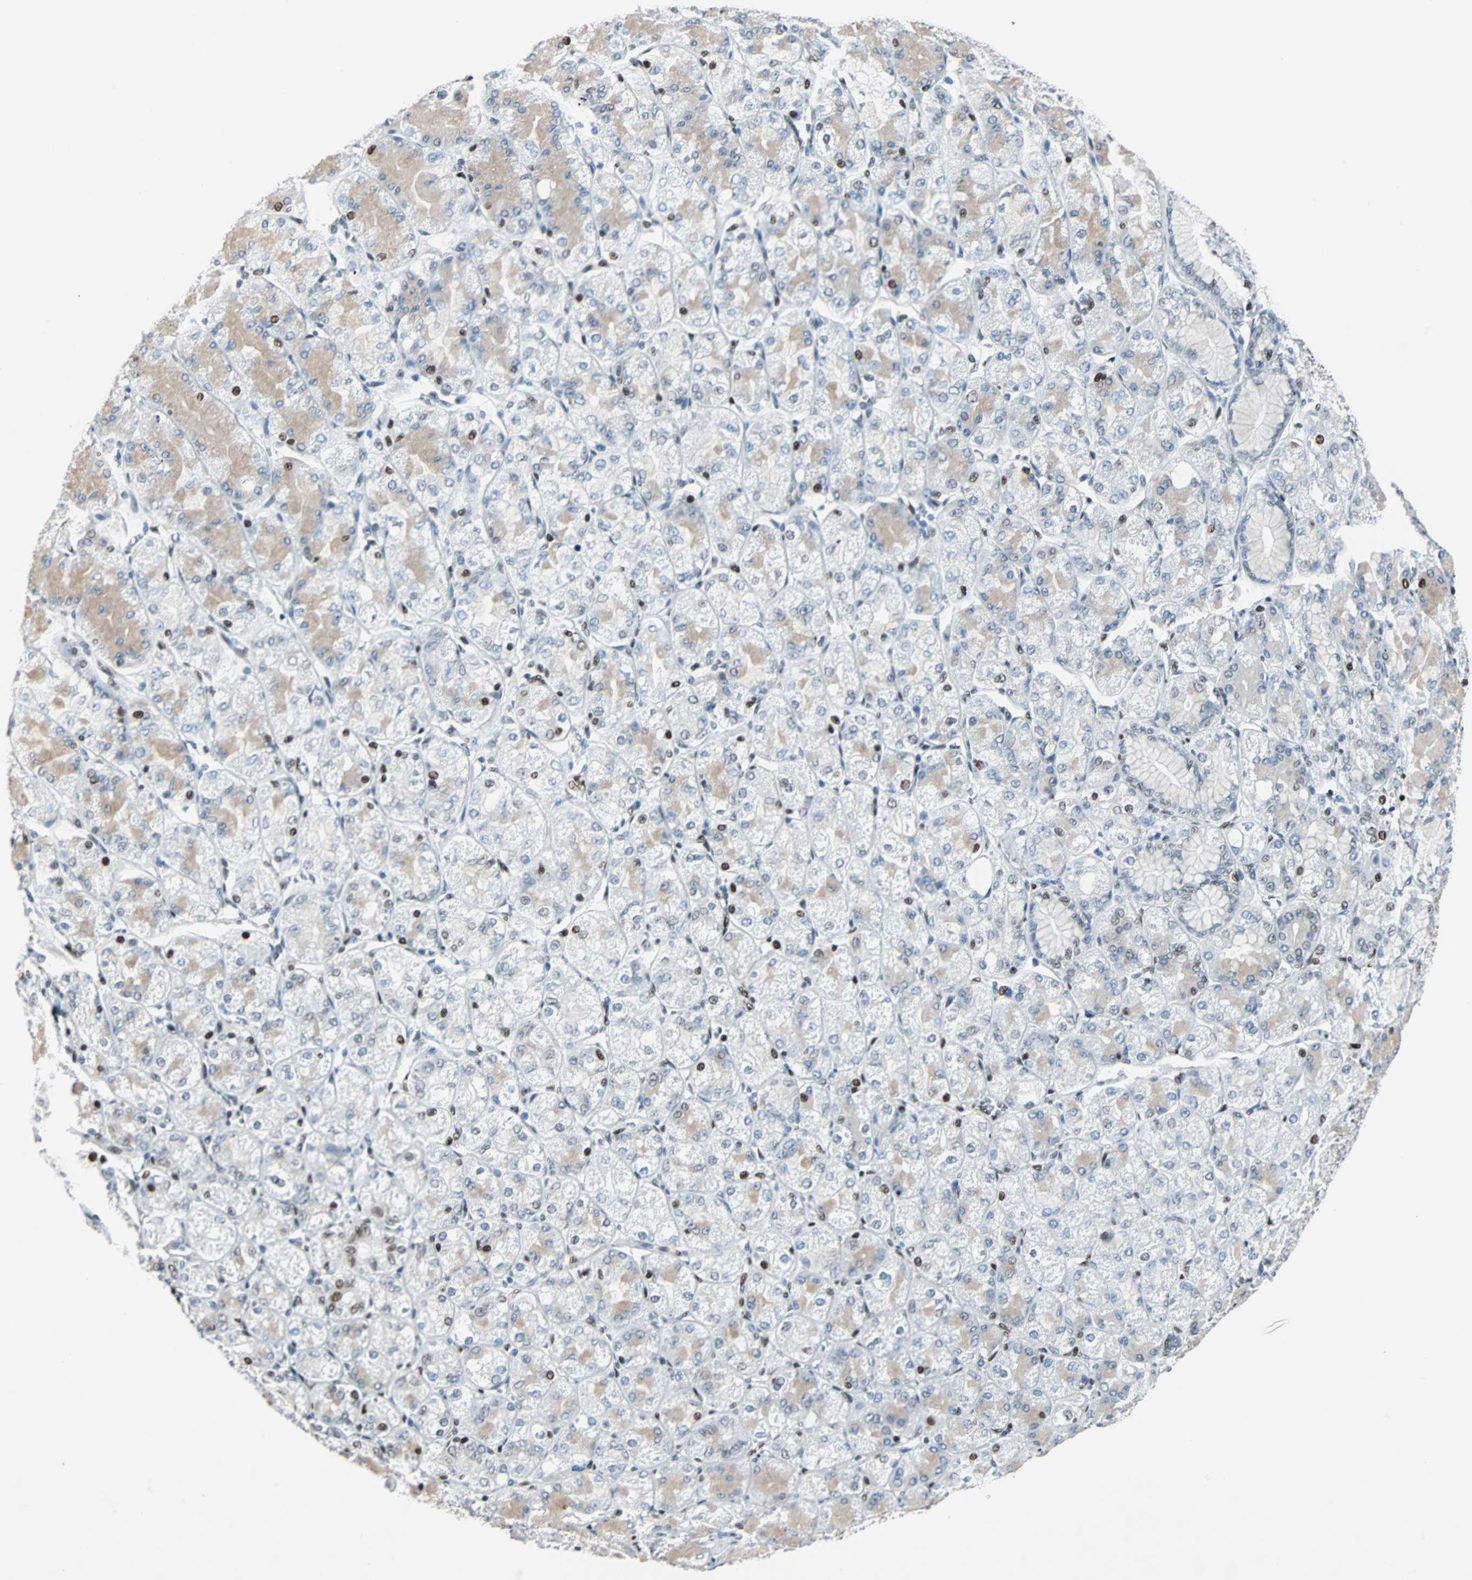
{"staining": {"intensity": "moderate", "quantity": "<25%", "location": "cytoplasmic/membranous"}, "tissue": "stomach cancer", "cell_type": "Tumor cells", "image_type": "cancer", "snomed": [{"axis": "morphology", "description": "Normal tissue, NOS"}, {"axis": "morphology", "description": "Adenocarcinoma, NOS"}, {"axis": "morphology", "description": "Adenocarcinoma, High grade"}, {"axis": "topography", "description": "Stomach, upper"}, {"axis": "topography", "description": "Stomach"}], "caption": "Approximately <25% of tumor cells in high-grade adenocarcinoma (stomach) reveal moderate cytoplasmic/membranous protein staining as visualized by brown immunohistochemical staining.", "gene": "MEF2D", "patient": {"sex": "female", "age": 65}}